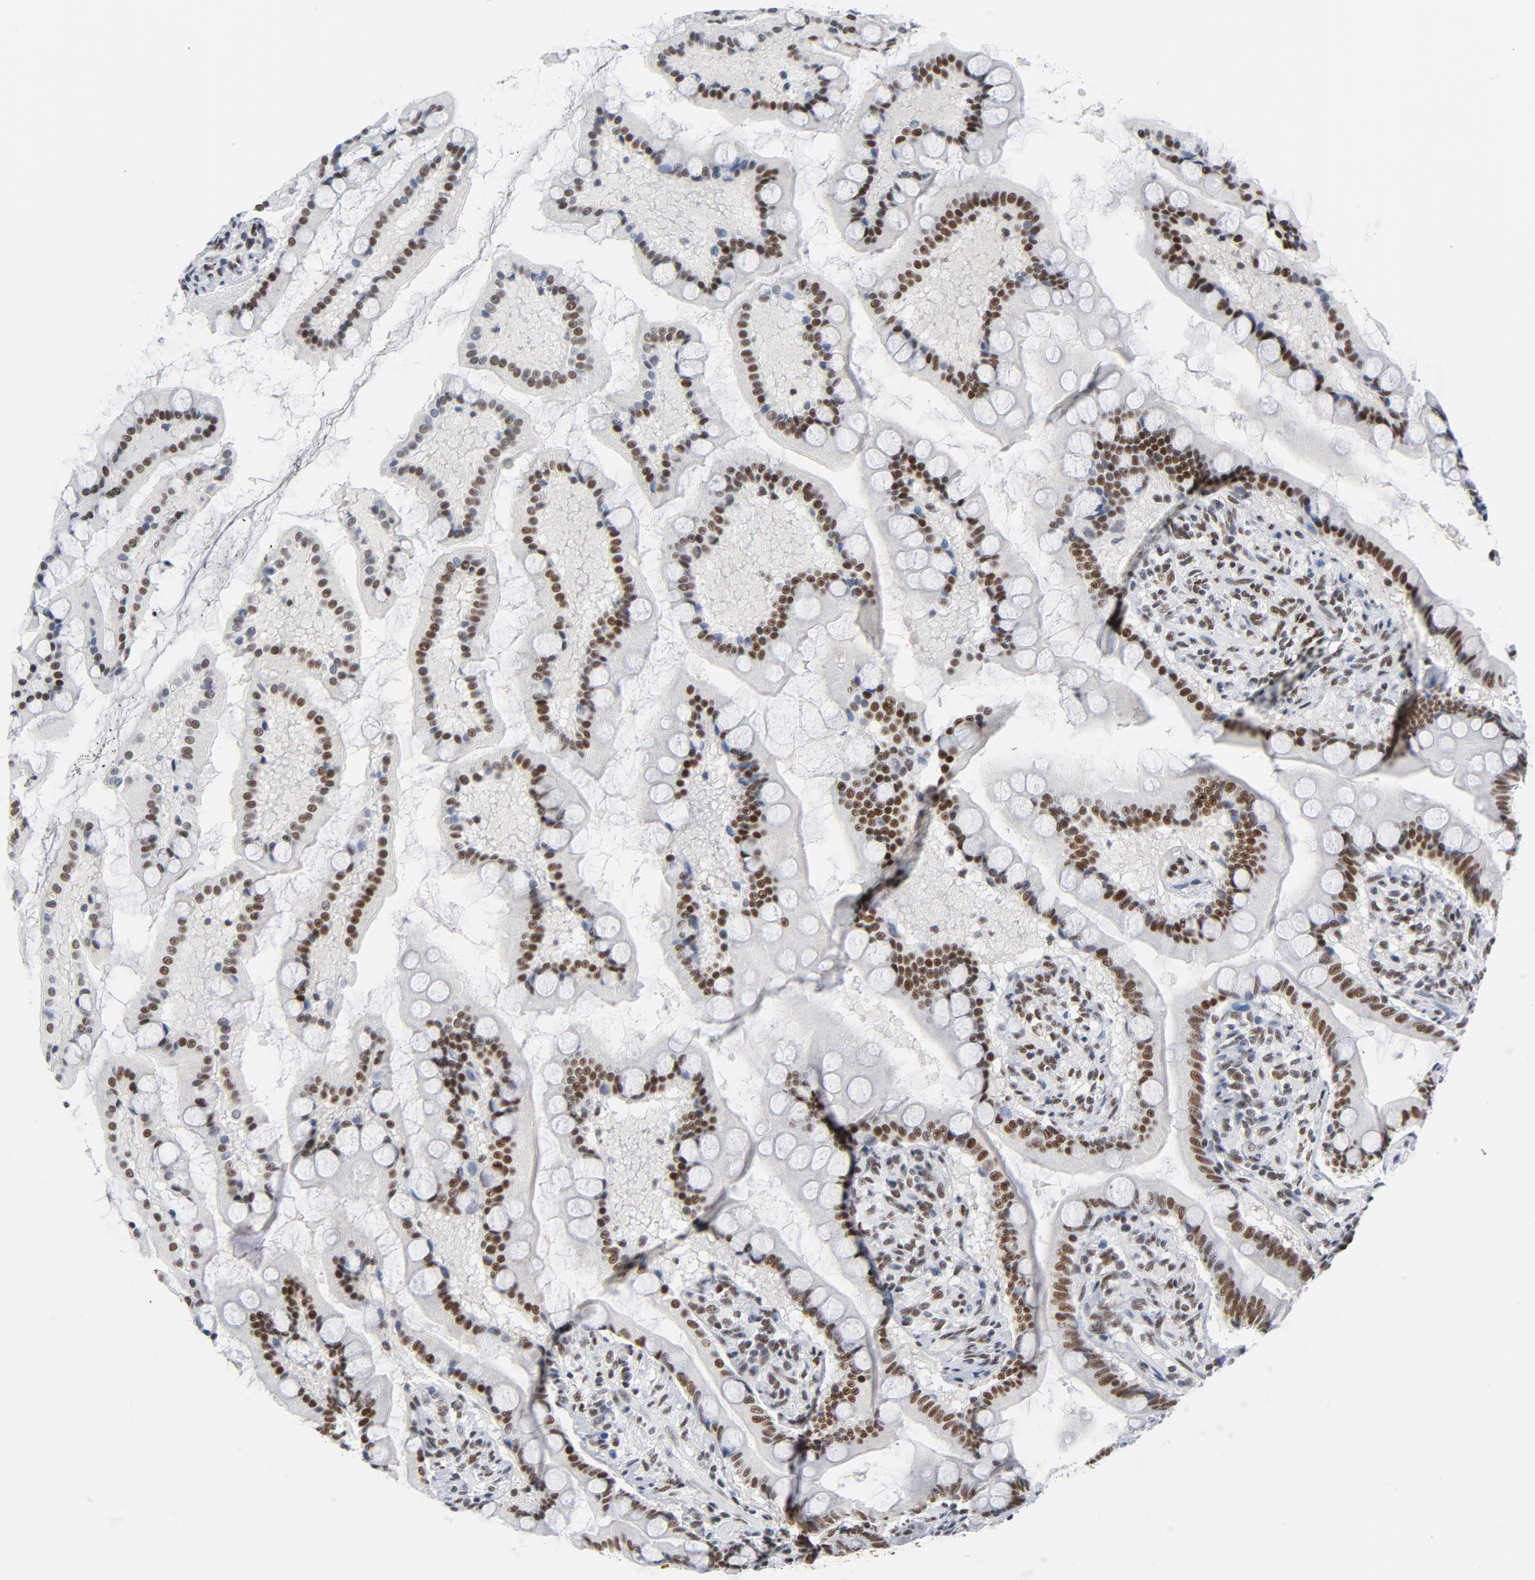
{"staining": {"intensity": "moderate", "quantity": ">75%", "location": "nuclear"}, "tissue": "small intestine", "cell_type": "Glandular cells", "image_type": "normal", "snomed": [{"axis": "morphology", "description": "Normal tissue, NOS"}, {"axis": "topography", "description": "Small intestine"}], "caption": "Brown immunohistochemical staining in unremarkable human small intestine displays moderate nuclear positivity in approximately >75% of glandular cells. (DAB = brown stain, brightfield microscopy at high magnification).", "gene": "CSTF2", "patient": {"sex": "male", "age": 41}}